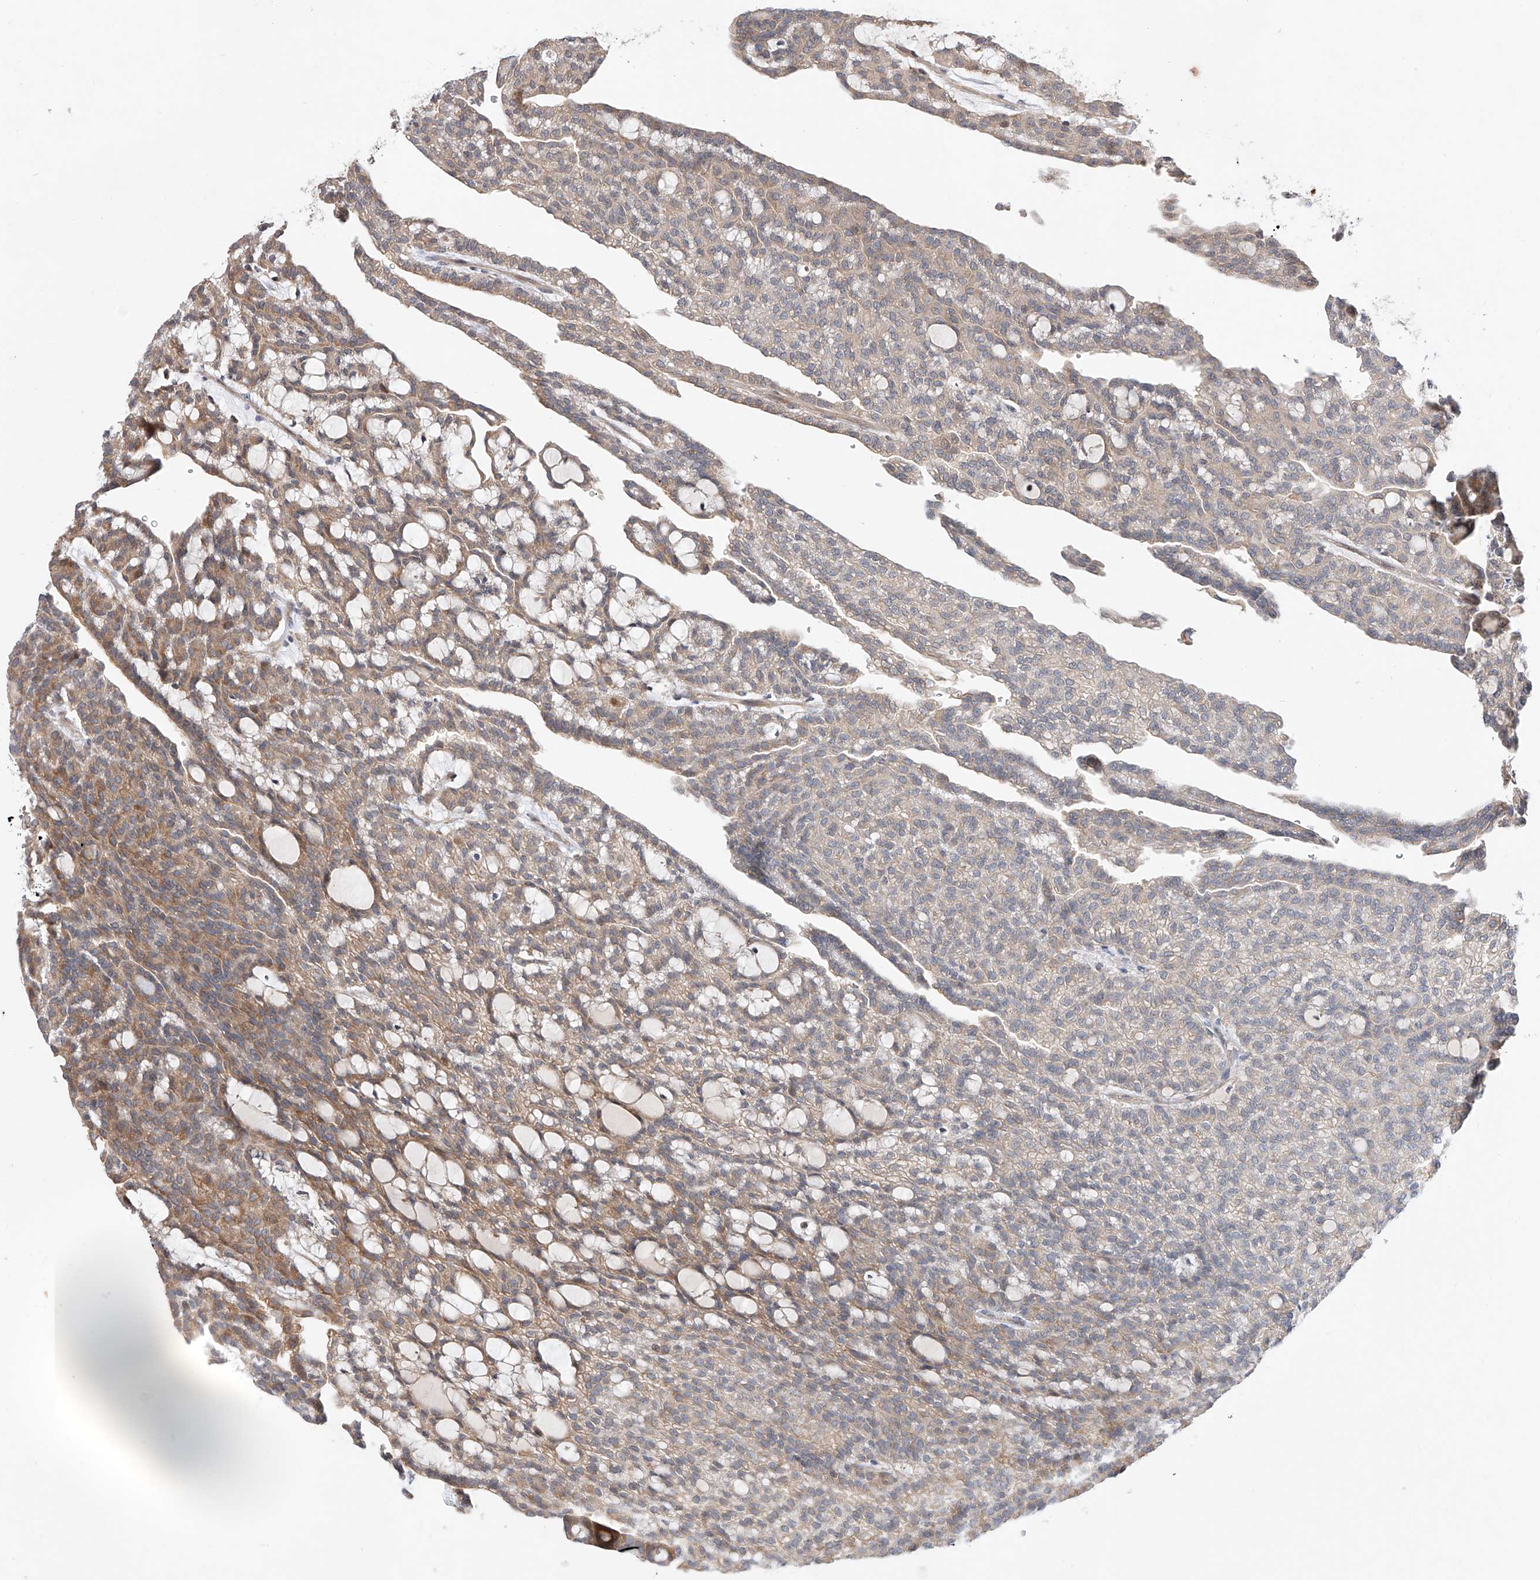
{"staining": {"intensity": "moderate", "quantity": "<25%", "location": "cytoplasmic/membranous"}, "tissue": "renal cancer", "cell_type": "Tumor cells", "image_type": "cancer", "snomed": [{"axis": "morphology", "description": "Adenocarcinoma, NOS"}, {"axis": "topography", "description": "Kidney"}], "caption": "A histopathology image of human renal adenocarcinoma stained for a protein demonstrates moderate cytoplasmic/membranous brown staining in tumor cells.", "gene": "DIRAS3", "patient": {"sex": "male", "age": 63}}